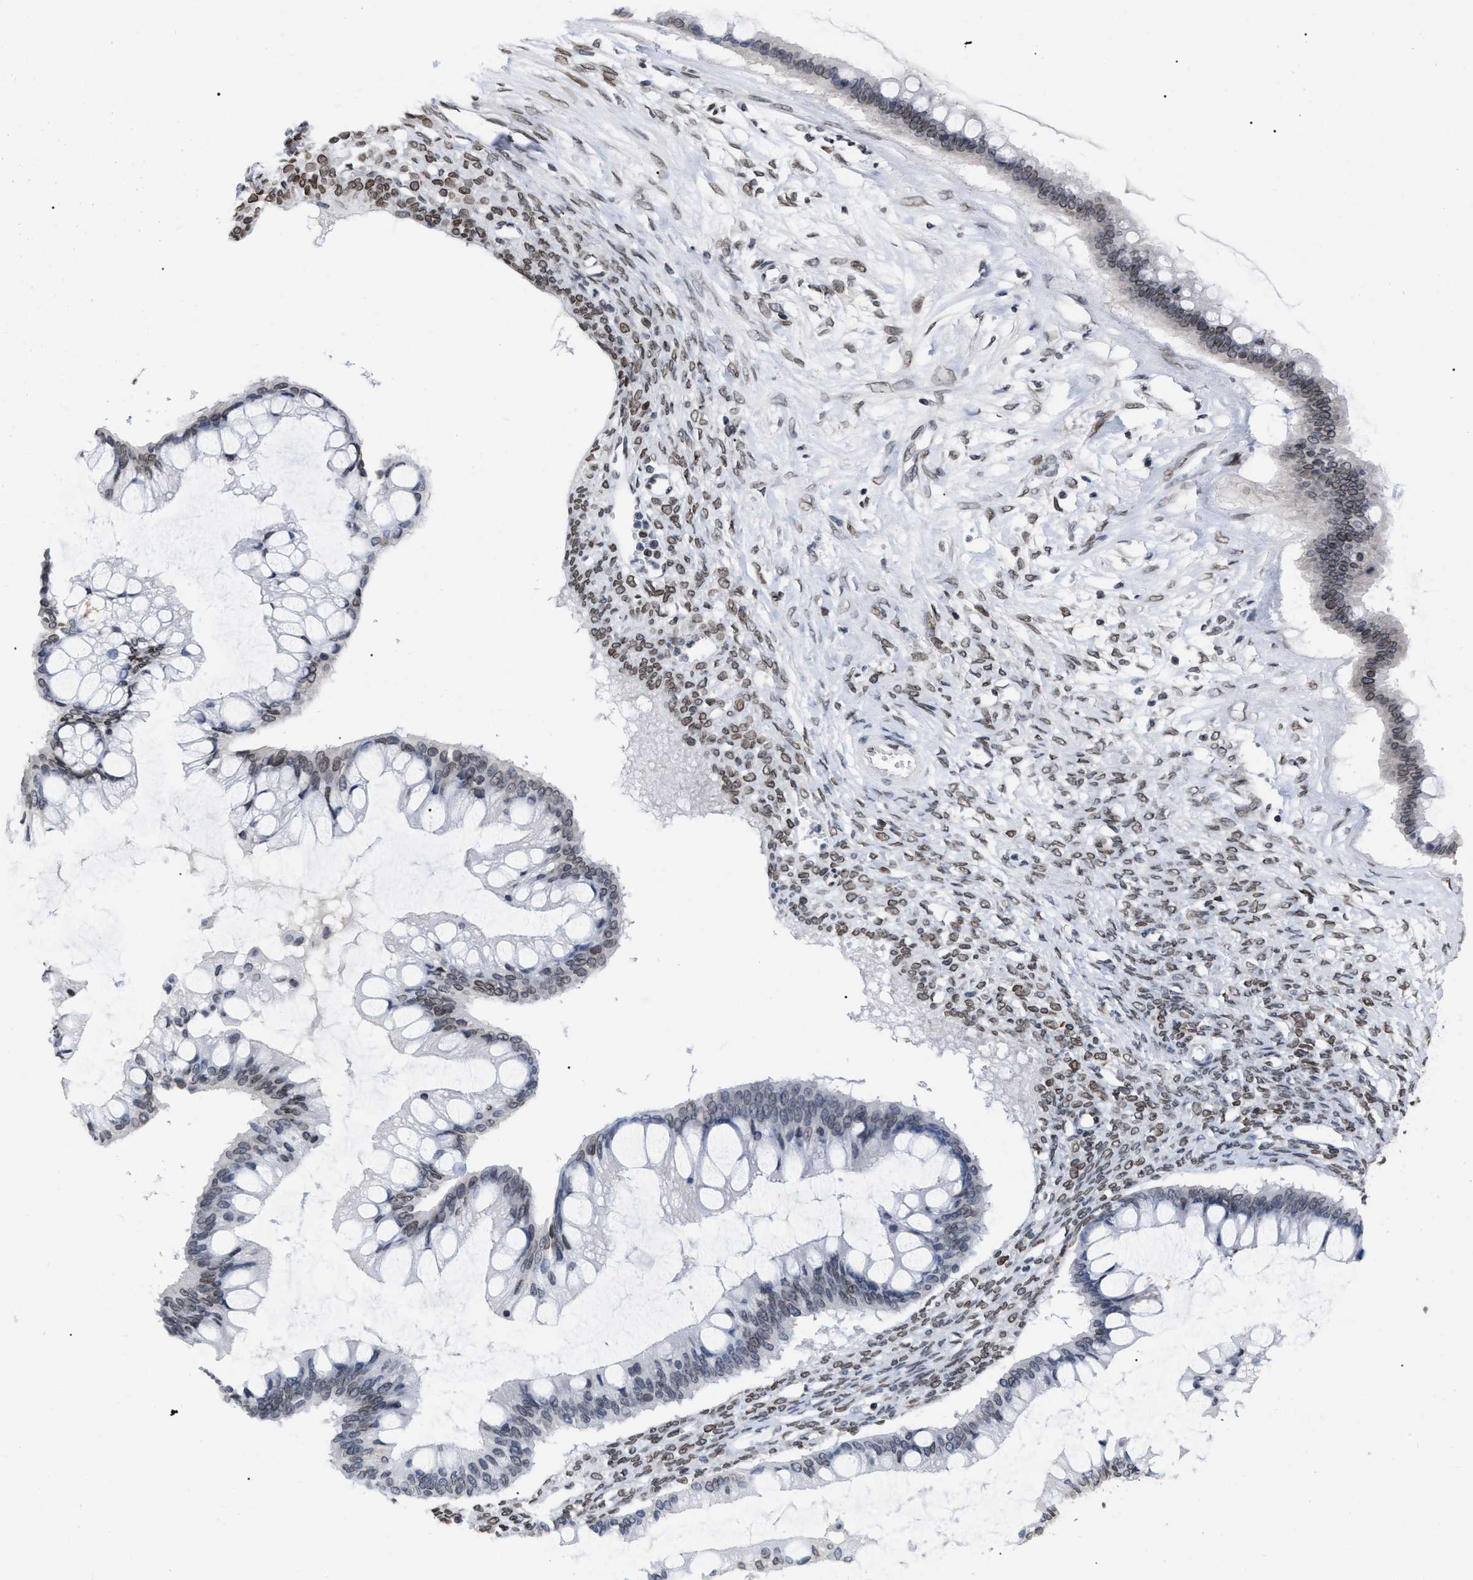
{"staining": {"intensity": "weak", "quantity": "<25%", "location": "cytoplasmic/membranous,nuclear"}, "tissue": "ovarian cancer", "cell_type": "Tumor cells", "image_type": "cancer", "snomed": [{"axis": "morphology", "description": "Cystadenocarcinoma, mucinous, NOS"}, {"axis": "topography", "description": "Ovary"}], "caption": "An image of human mucinous cystadenocarcinoma (ovarian) is negative for staining in tumor cells.", "gene": "TPR", "patient": {"sex": "female", "age": 73}}